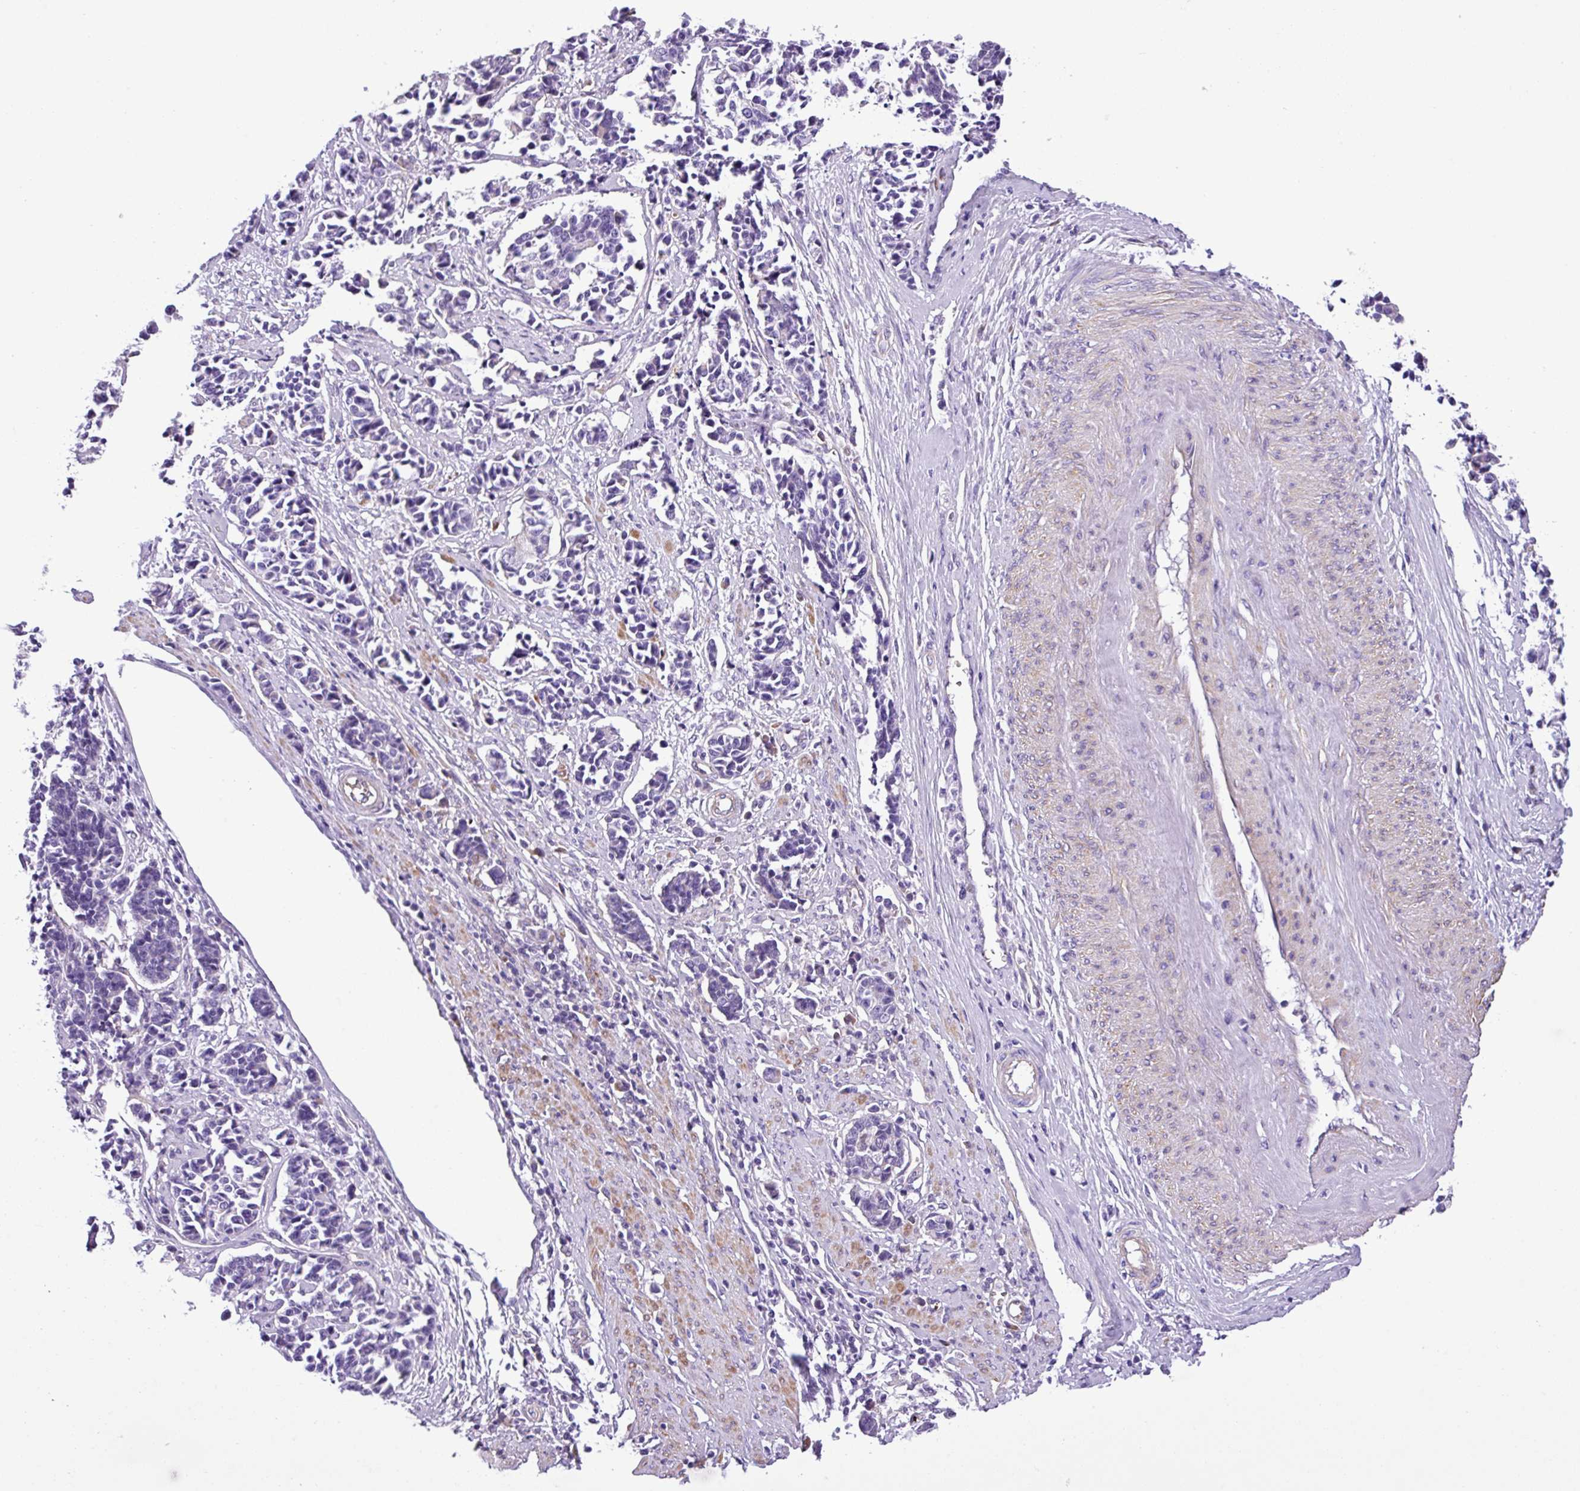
{"staining": {"intensity": "negative", "quantity": "none", "location": "none"}, "tissue": "cervical cancer", "cell_type": "Tumor cells", "image_type": "cancer", "snomed": [{"axis": "morphology", "description": "Normal tissue, NOS"}, {"axis": "morphology", "description": "Squamous cell carcinoma, NOS"}, {"axis": "topography", "description": "Cervix"}], "caption": "High power microscopy image of an immunohistochemistry (IHC) image of cervical squamous cell carcinoma, revealing no significant expression in tumor cells.", "gene": "C11orf91", "patient": {"sex": "female", "age": 35}}